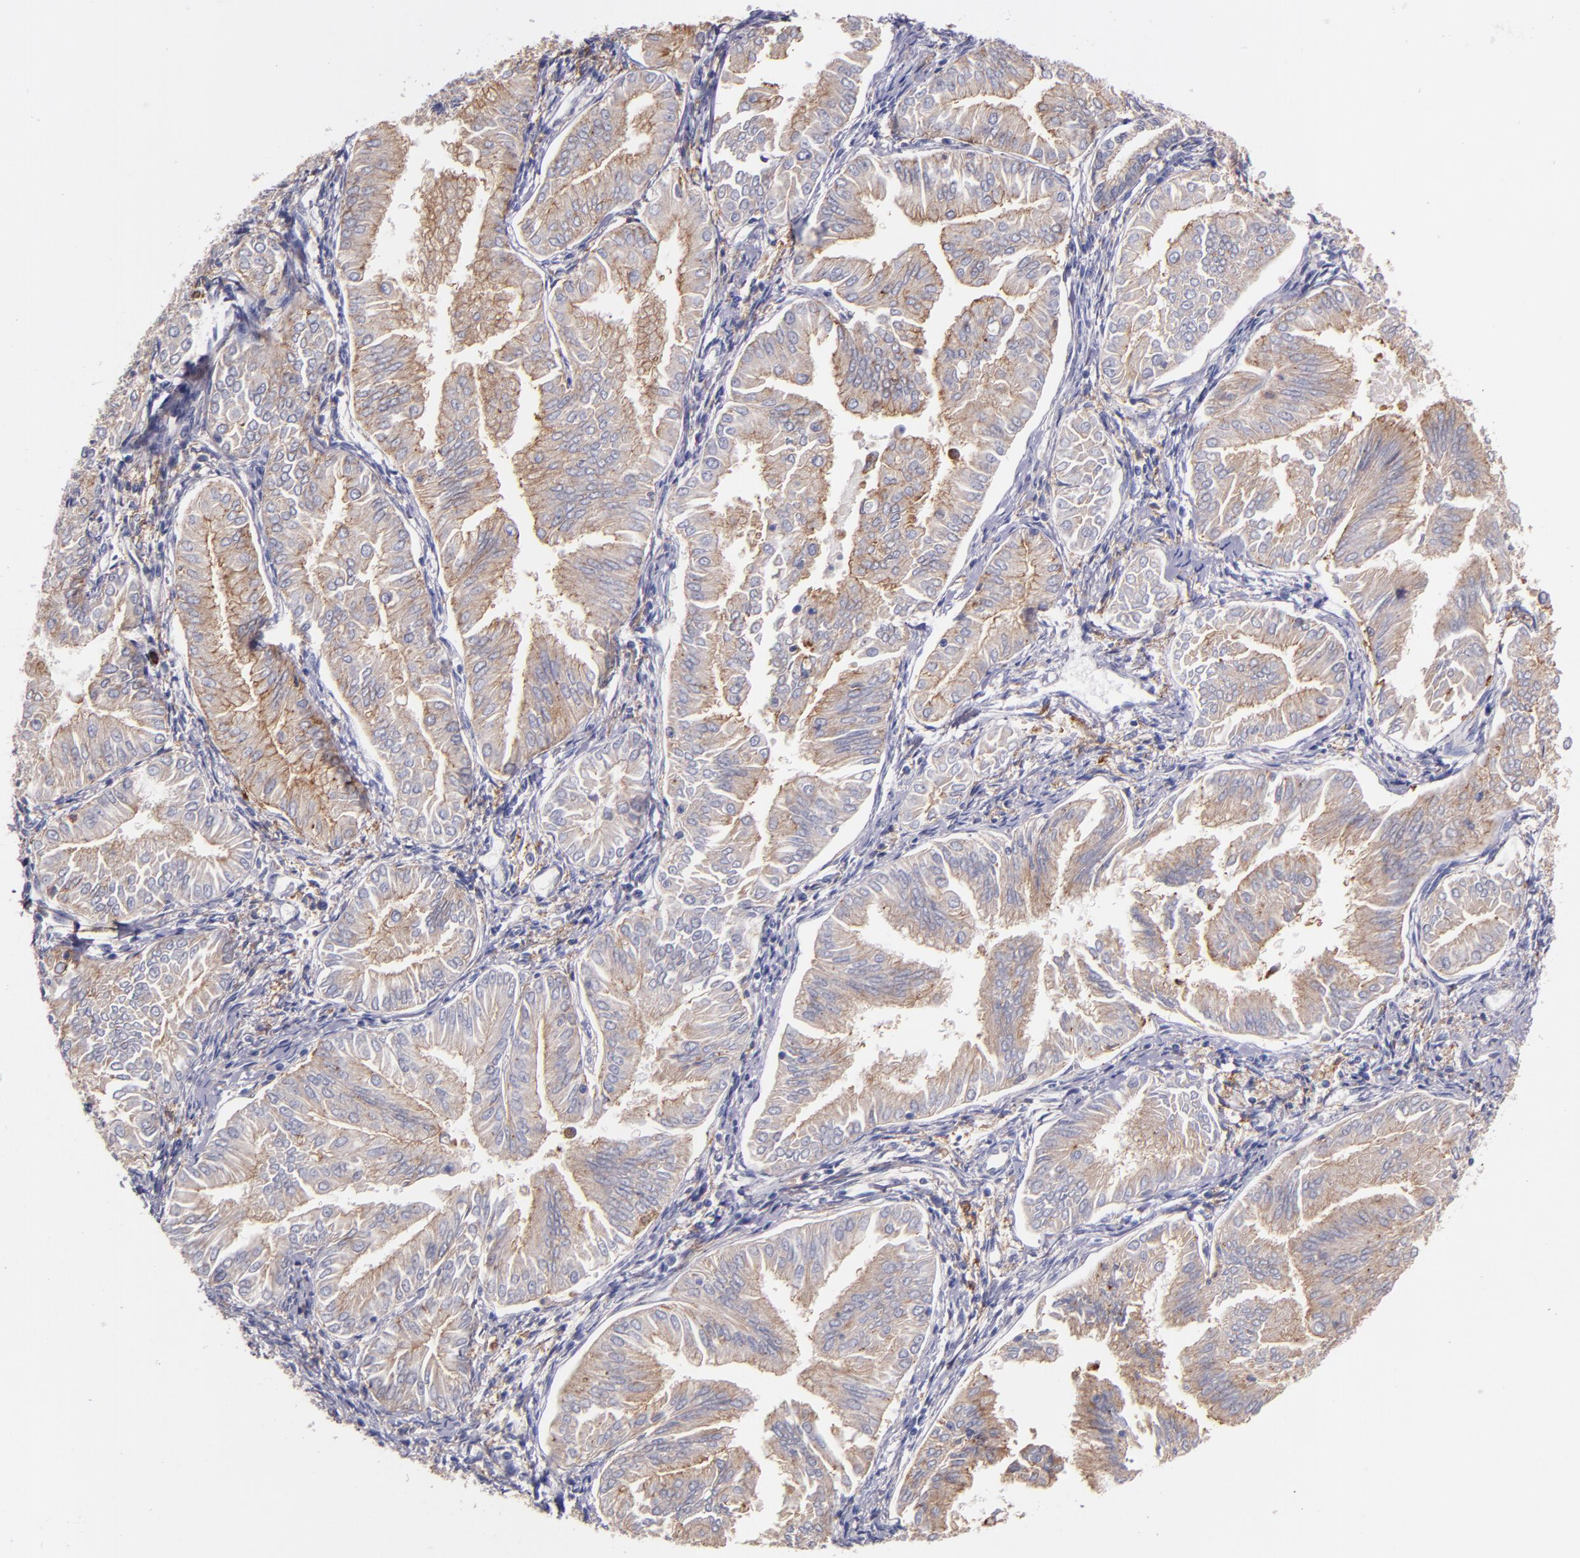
{"staining": {"intensity": "moderate", "quantity": ">75%", "location": "cytoplasmic/membranous"}, "tissue": "endometrial cancer", "cell_type": "Tumor cells", "image_type": "cancer", "snomed": [{"axis": "morphology", "description": "Adenocarcinoma, NOS"}, {"axis": "topography", "description": "Endometrium"}], "caption": "Endometrial cancer (adenocarcinoma) was stained to show a protein in brown. There is medium levels of moderate cytoplasmic/membranous staining in approximately >75% of tumor cells. (DAB (3,3'-diaminobenzidine) IHC with brightfield microscopy, high magnification).", "gene": "C5AR1", "patient": {"sex": "female", "age": 53}}